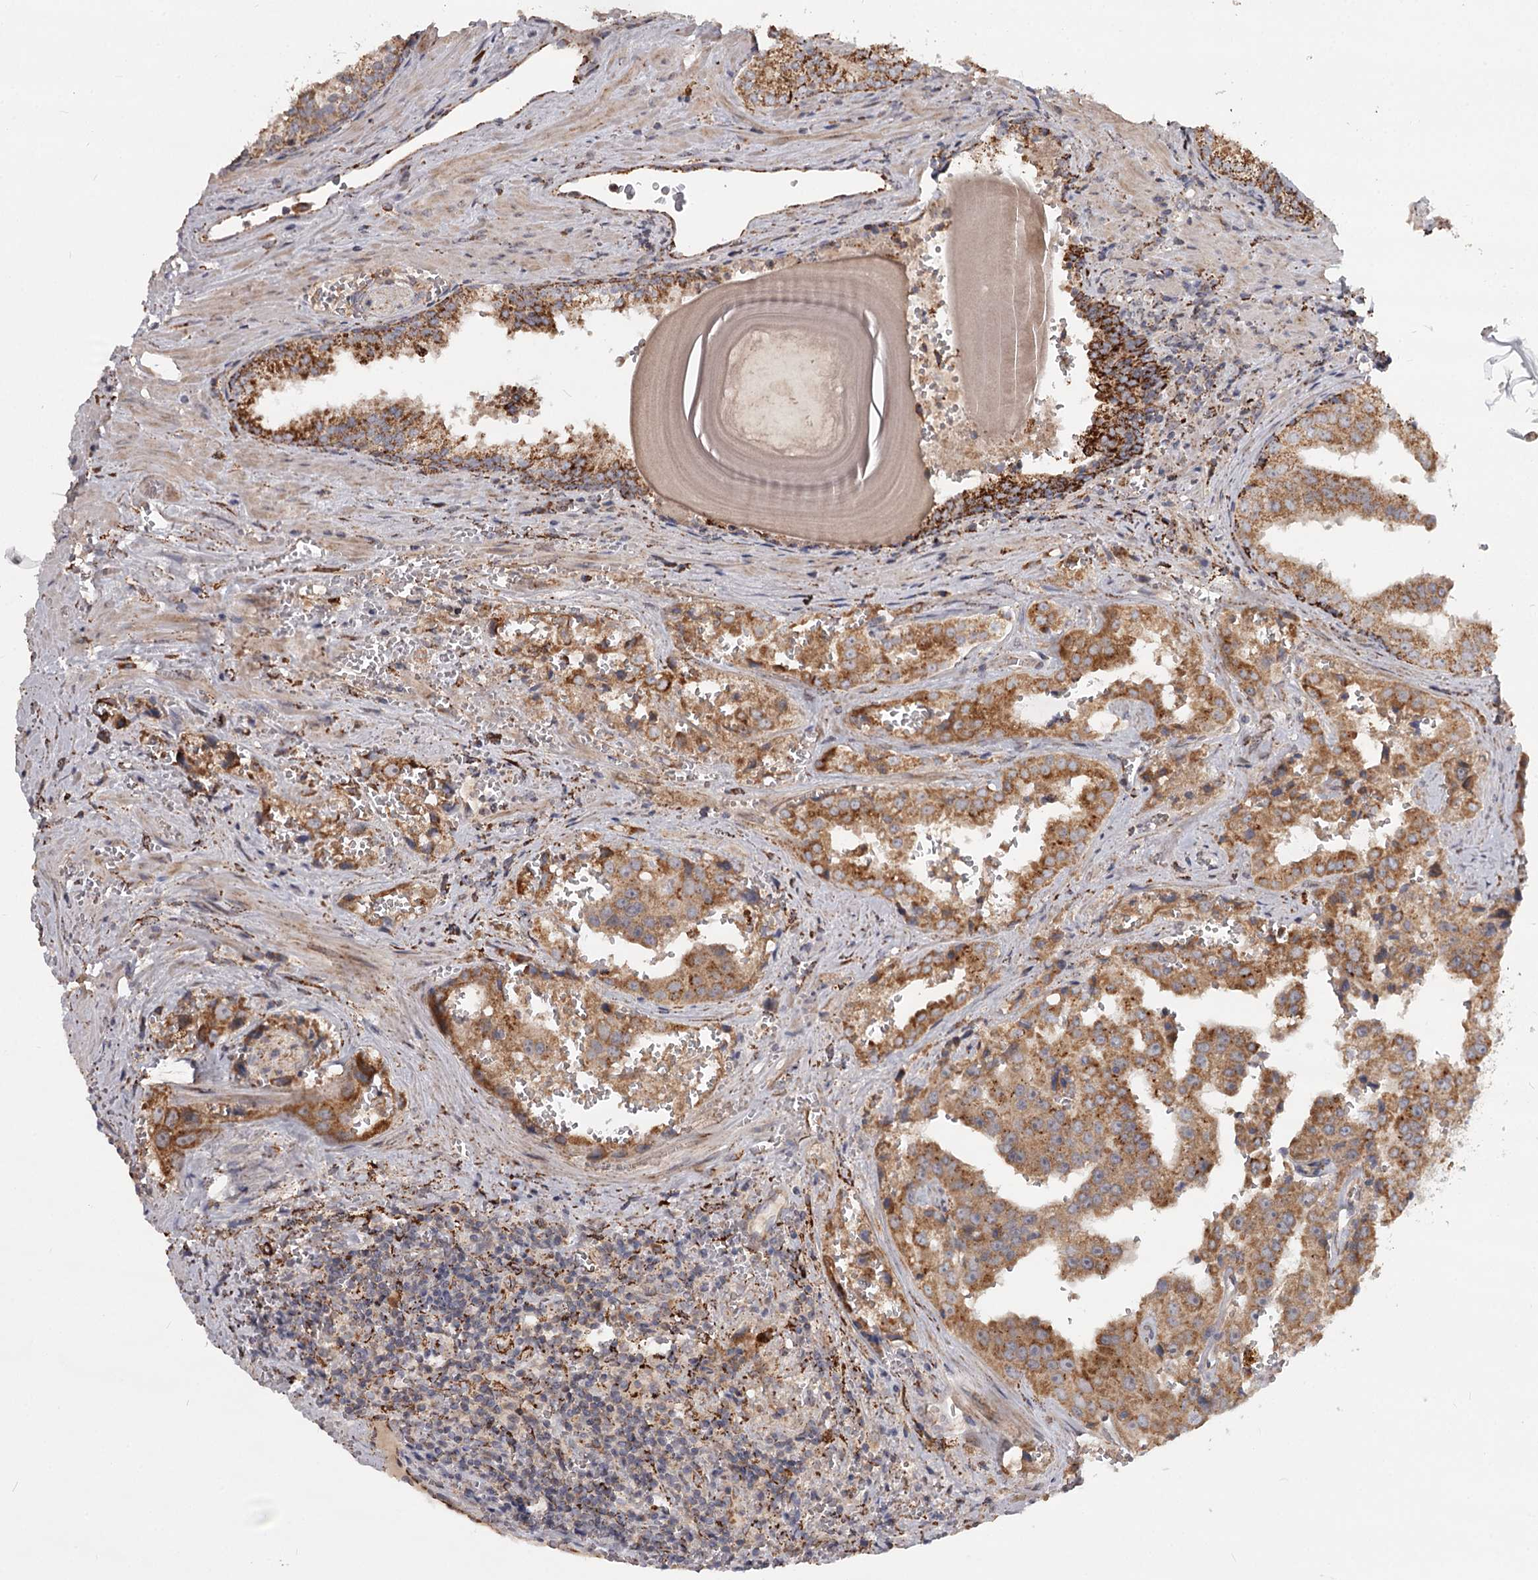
{"staining": {"intensity": "moderate", "quantity": ">75%", "location": "cytoplasmic/membranous"}, "tissue": "prostate cancer", "cell_type": "Tumor cells", "image_type": "cancer", "snomed": [{"axis": "morphology", "description": "Adenocarcinoma, High grade"}, {"axis": "topography", "description": "Prostate"}], "caption": "This is a micrograph of immunohistochemistry (IHC) staining of prostate cancer (adenocarcinoma (high-grade)), which shows moderate staining in the cytoplasmic/membranous of tumor cells.", "gene": "CDC123", "patient": {"sex": "male", "age": 68}}